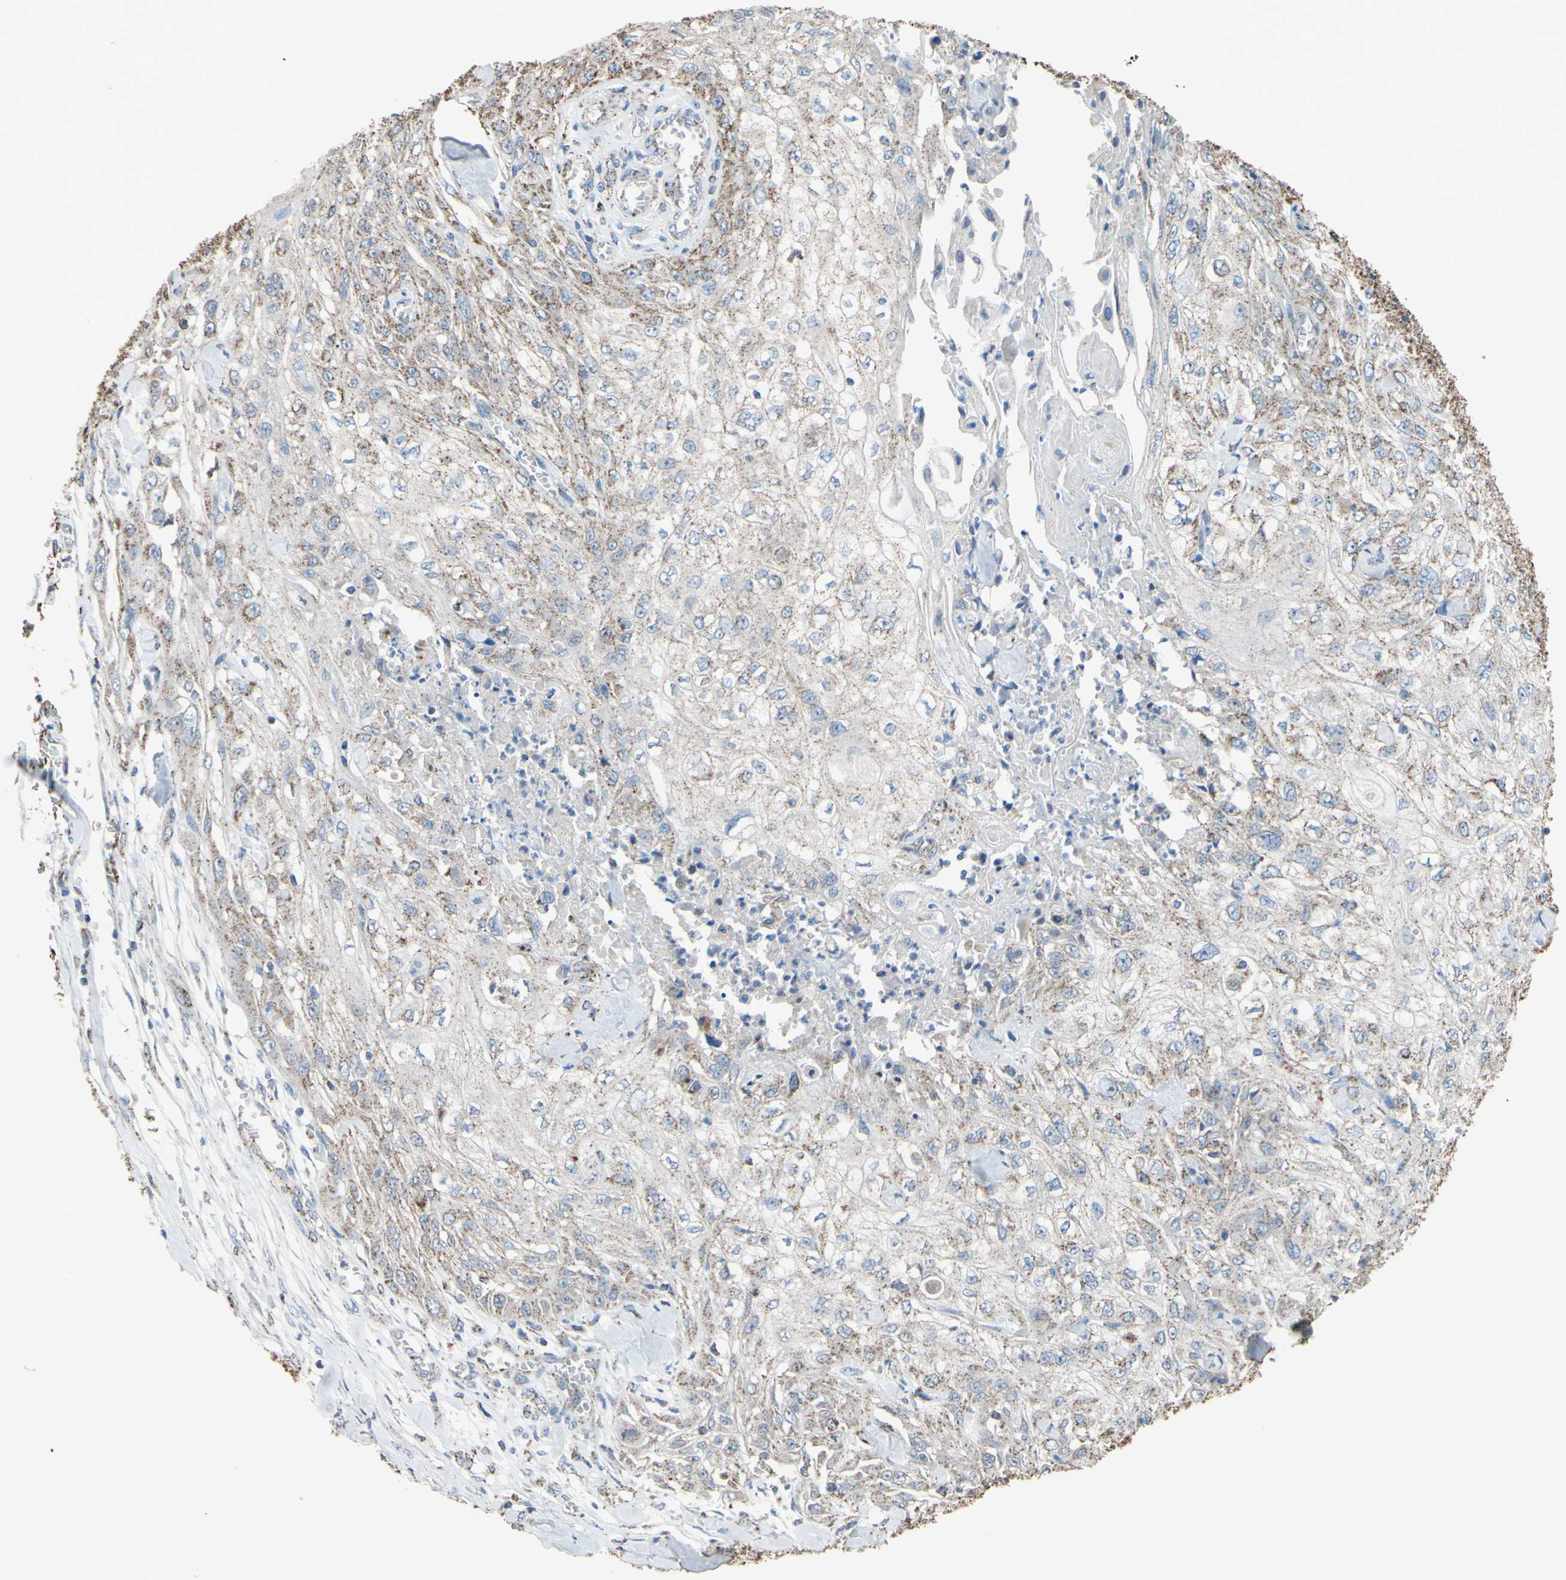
{"staining": {"intensity": "weak", "quantity": ">75%", "location": "cytoplasmic/membranous"}, "tissue": "skin cancer", "cell_type": "Tumor cells", "image_type": "cancer", "snomed": [{"axis": "morphology", "description": "Squamous cell carcinoma, NOS"}, {"axis": "morphology", "description": "Squamous cell carcinoma, metastatic, NOS"}, {"axis": "topography", "description": "Skin"}, {"axis": "topography", "description": "Lymph node"}], "caption": "Weak cytoplasmic/membranous expression for a protein is identified in approximately >75% of tumor cells of skin cancer (squamous cell carcinoma) using immunohistochemistry.", "gene": "CMKLR2", "patient": {"sex": "male", "age": 75}}